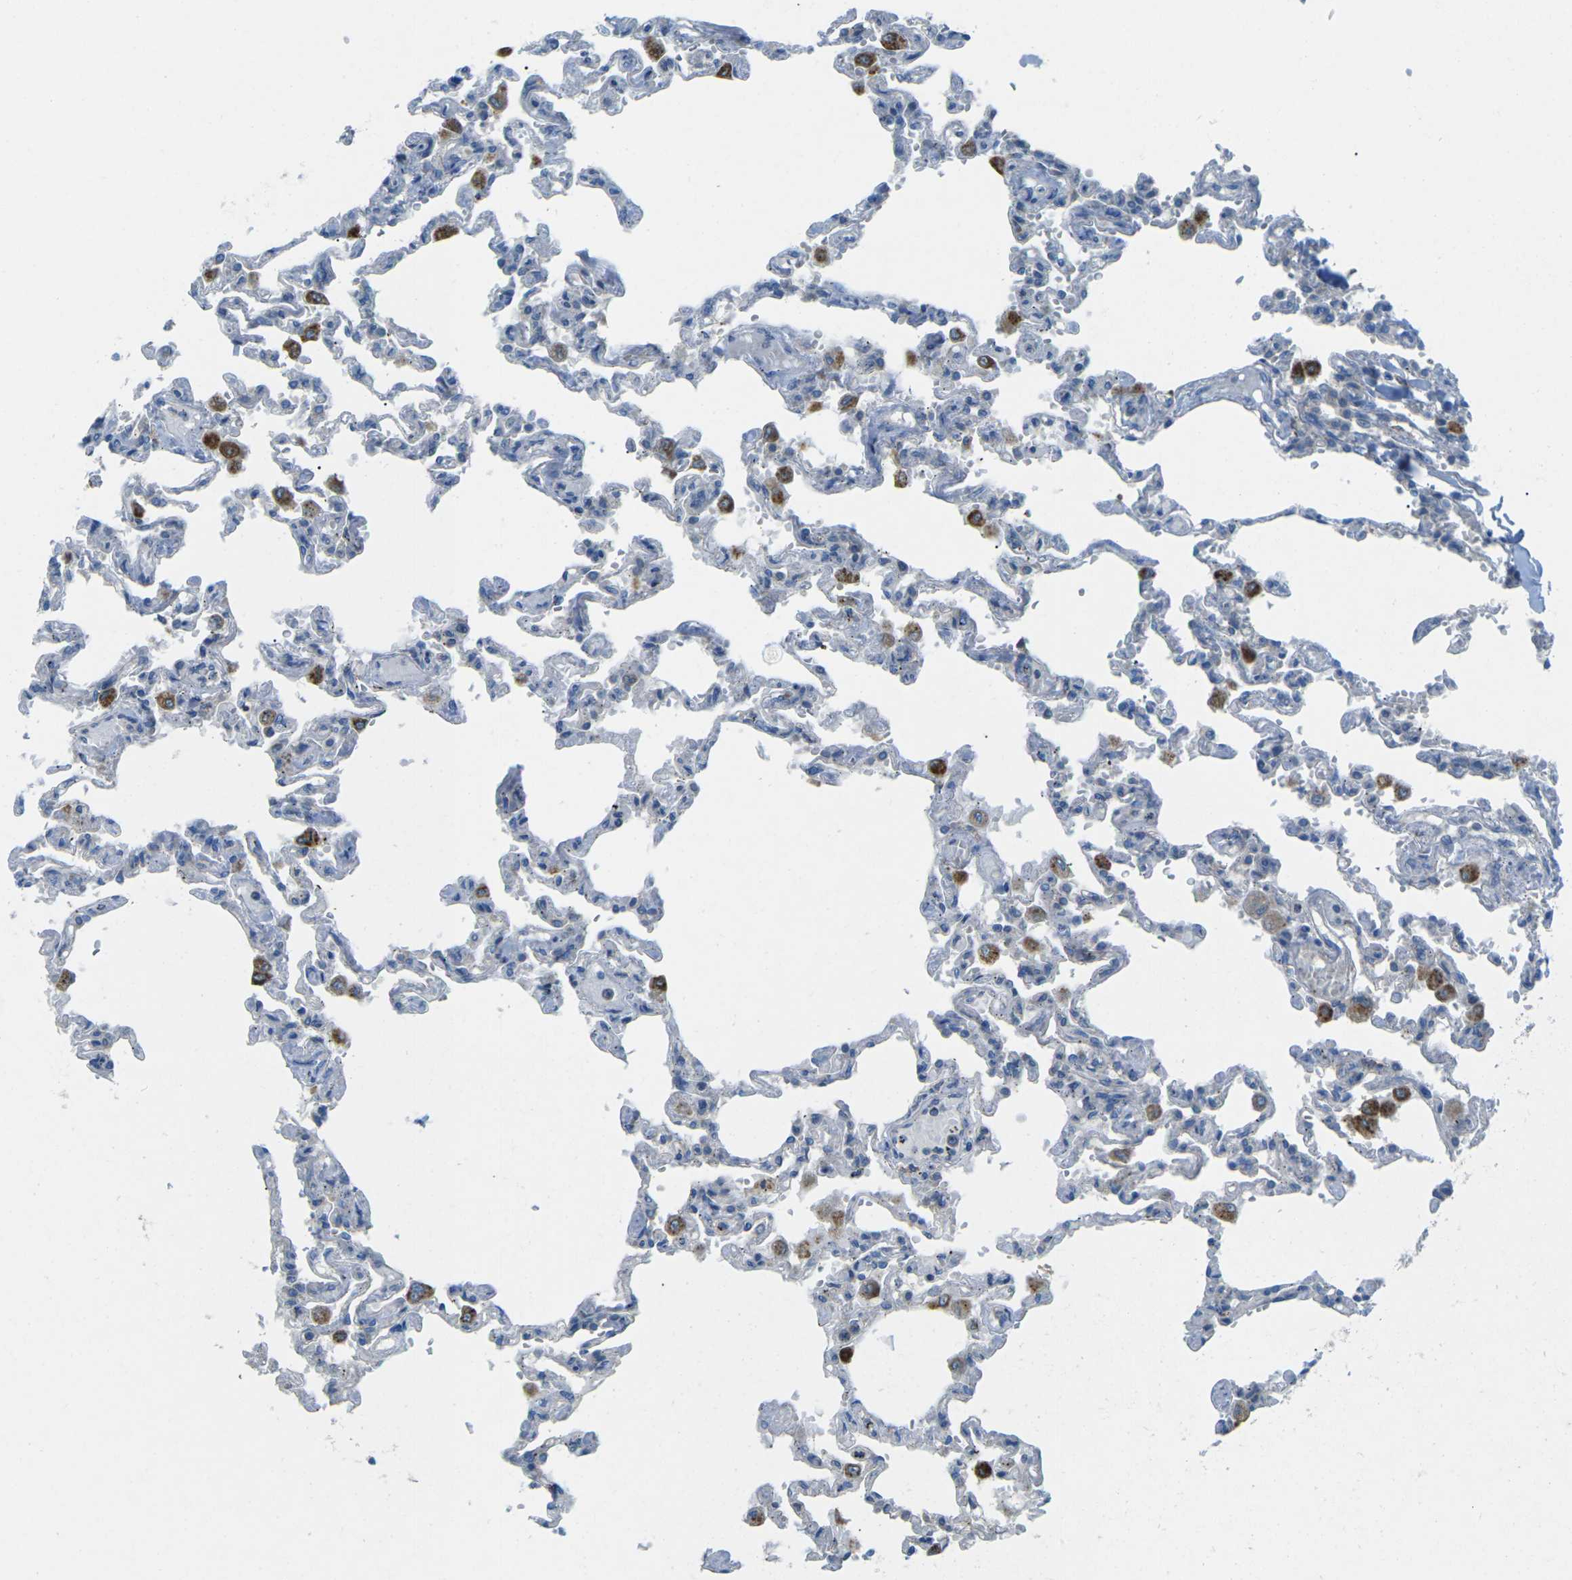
{"staining": {"intensity": "negative", "quantity": "none", "location": "none"}, "tissue": "lung", "cell_type": "Alveolar cells", "image_type": "normal", "snomed": [{"axis": "morphology", "description": "Normal tissue, NOS"}, {"axis": "topography", "description": "Lung"}], "caption": "Immunohistochemistry image of normal lung: lung stained with DAB (3,3'-diaminobenzidine) exhibits no significant protein staining in alveolar cells. The staining was performed using DAB to visualize the protein expression in brown, while the nuclei were stained in blue with hematoxylin (Magnification: 20x).", "gene": "MYLK4", "patient": {"sex": "male", "age": 21}}